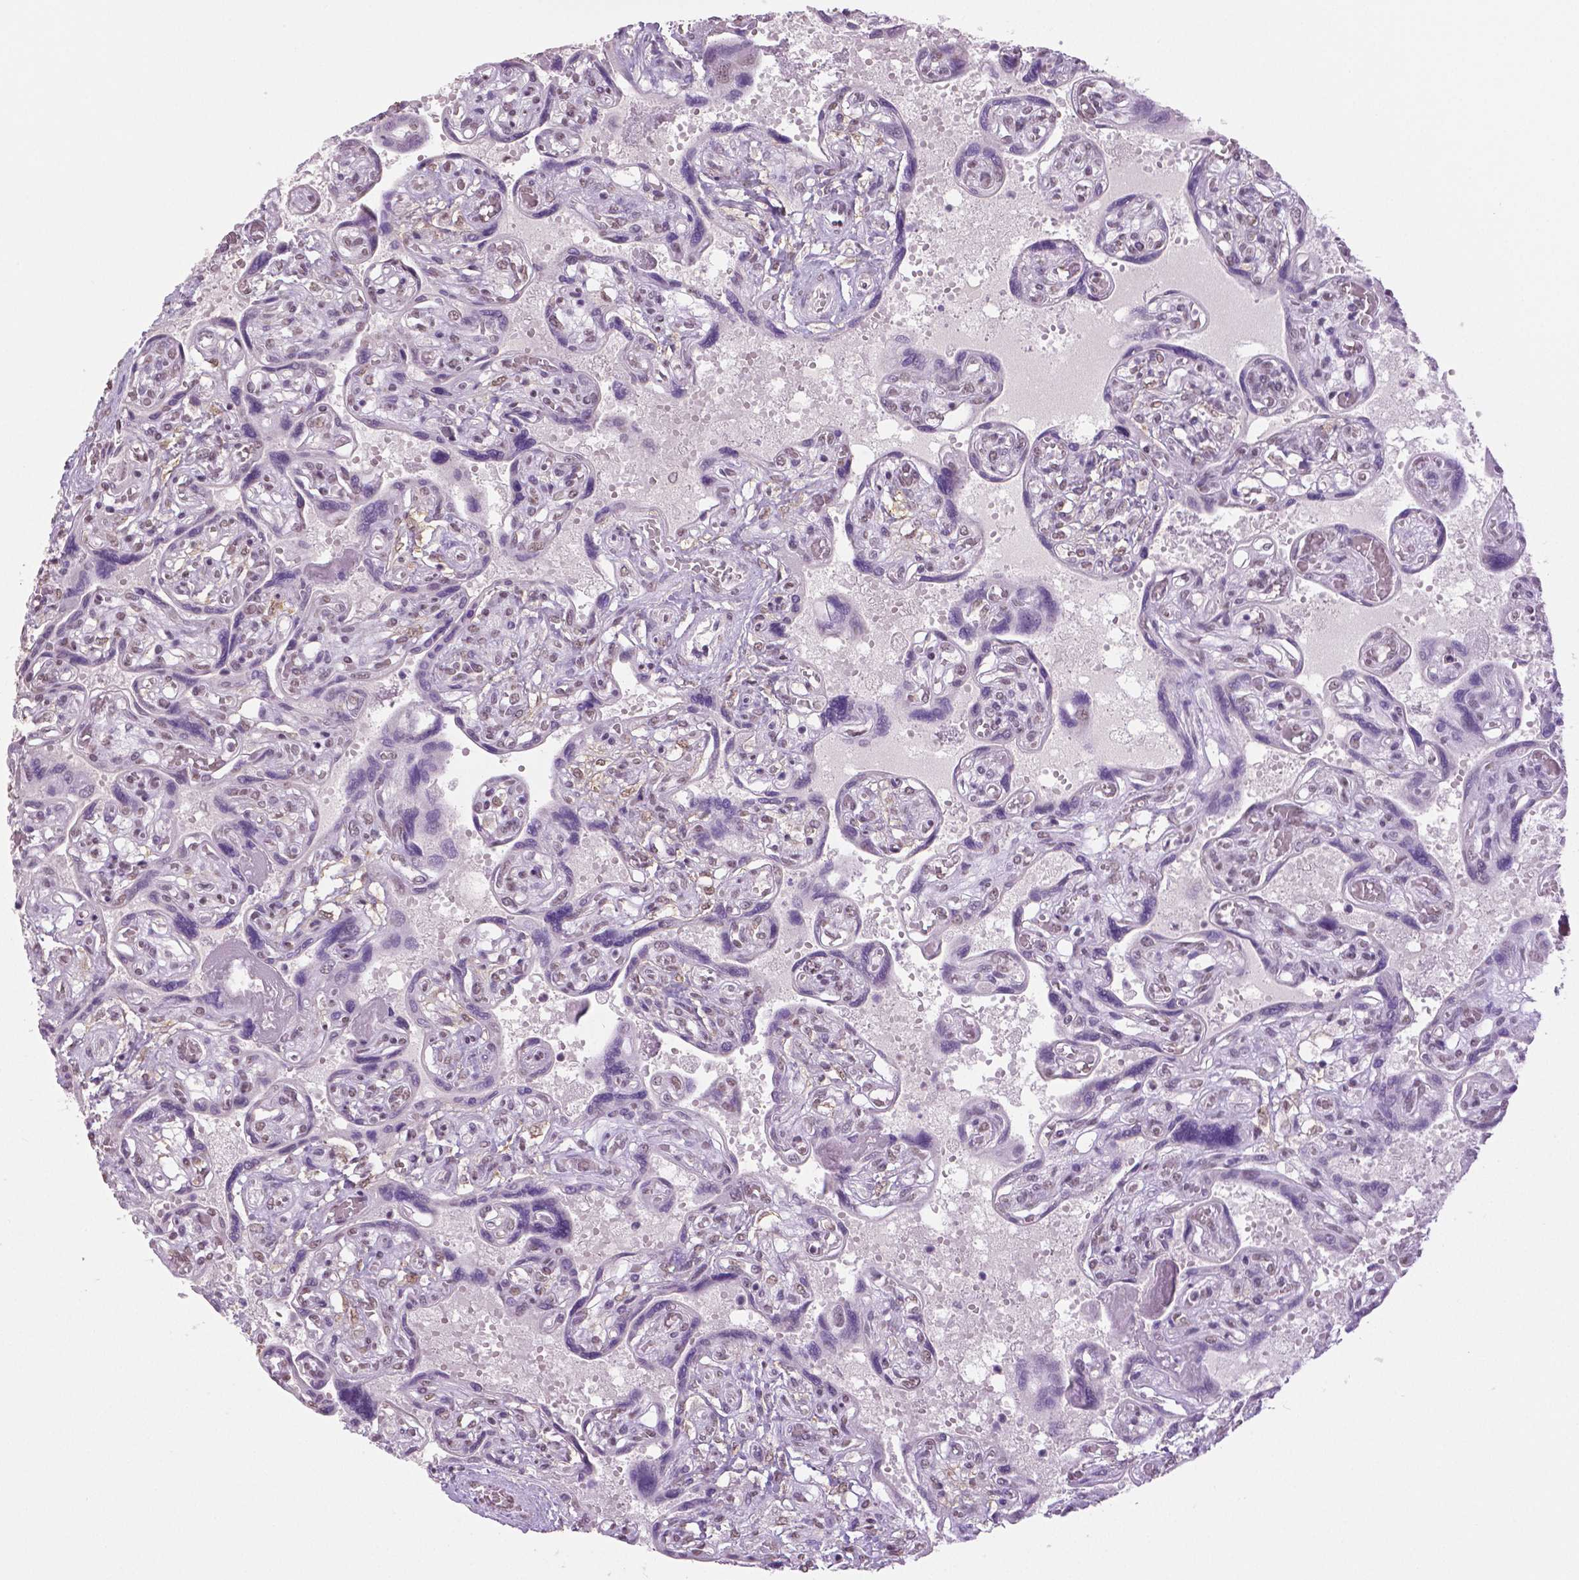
{"staining": {"intensity": "weak", "quantity": "<25%", "location": "nuclear"}, "tissue": "placenta", "cell_type": "Decidual cells", "image_type": "normal", "snomed": [{"axis": "morphology", "description": "Normal tissue, NOS"}, {"axis": "topography", "description": "Placenta"}], "caption": "Decidual cells are negative for protein expression in normal human placenta. (Brightfield microscopy of DAB immunohistochemistry at high magnification).", "gene": "IGF2BP1", "patient": {"sex": "female", "age": 32}}